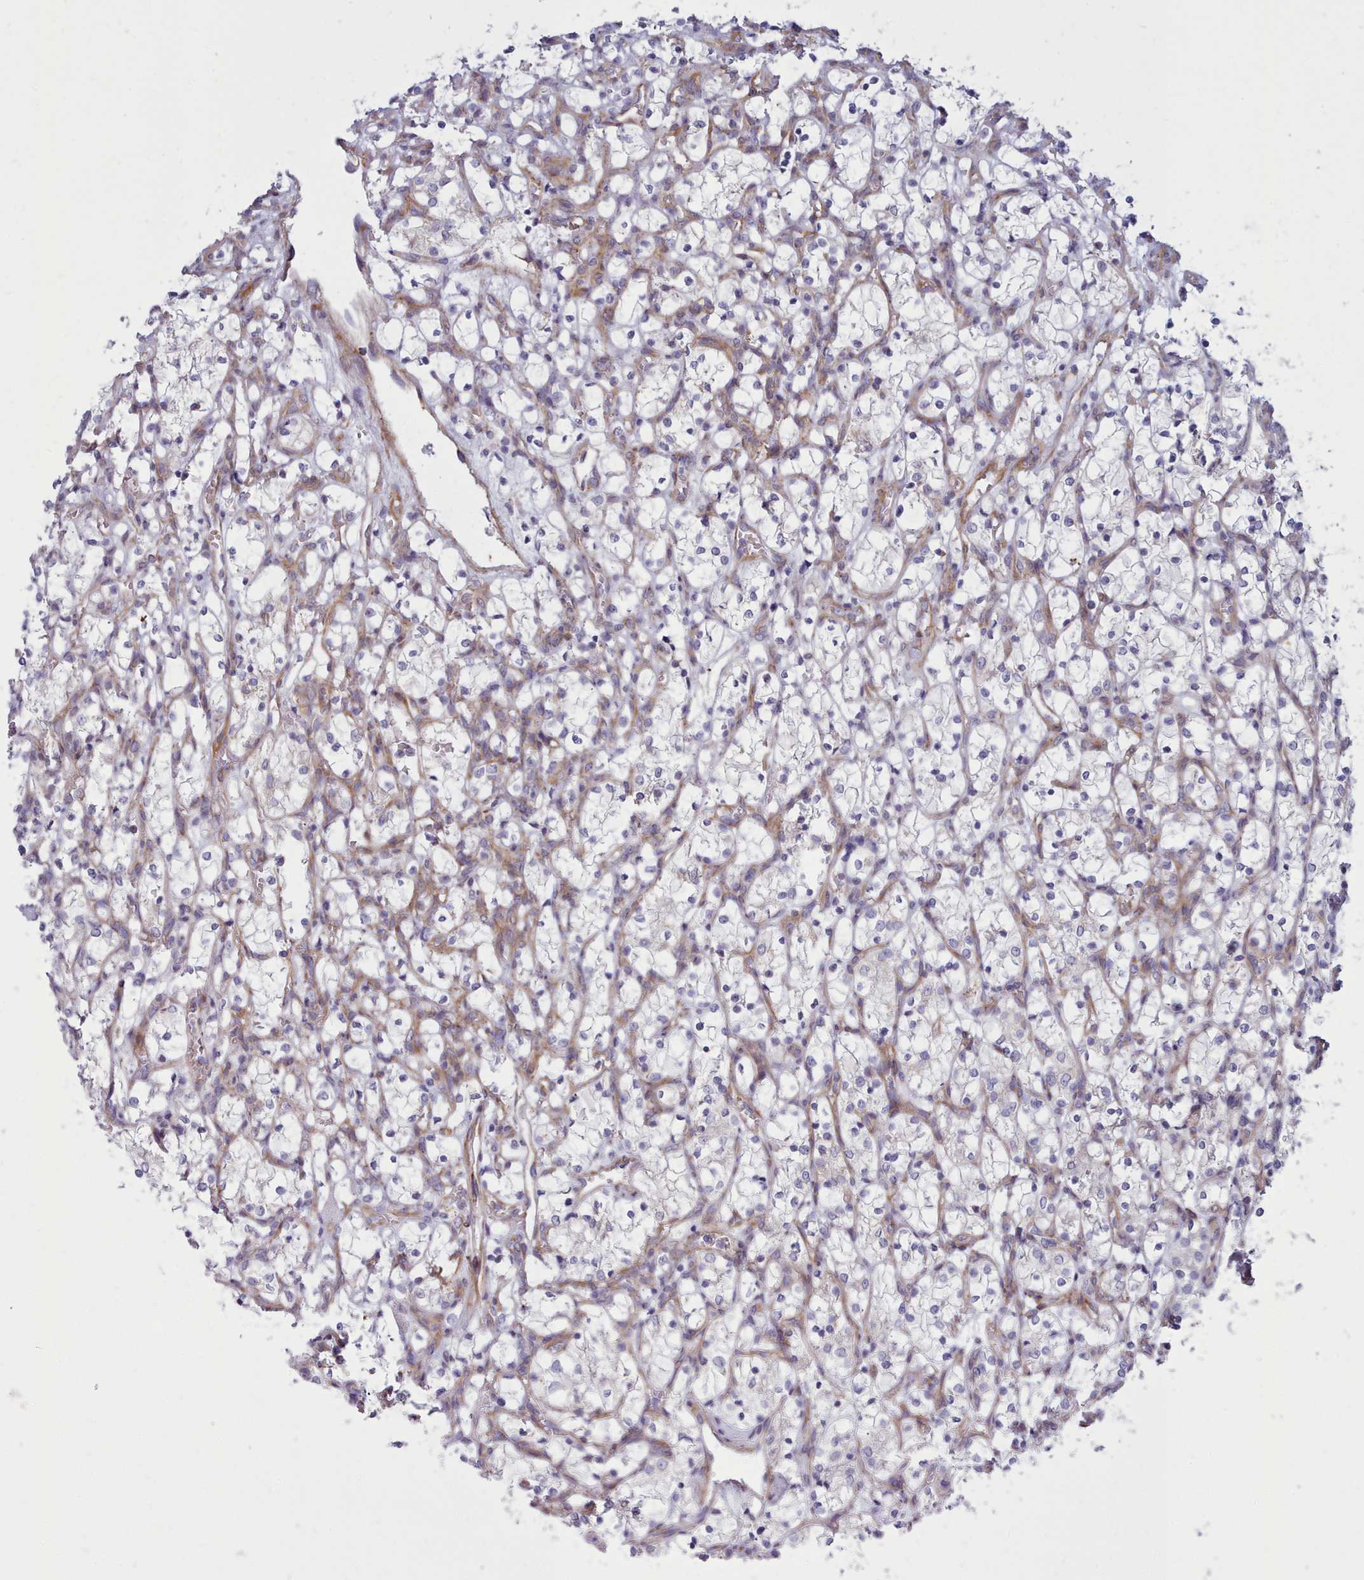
{"staining": {"intensity": "negative", "quantity": "none", "location": "none"}, "tissue": "renal cancer", "cell_type": "Tumor cells", "image_type": "cancer", "snomed": [{"axis": "morphology", "description": "Adenocarcinoma, NOS"}, {"axis": "topography", "description": "Kidney"}], "caption": "Tumor cells are negative for brown protein staining in renal adenocarcinoma. (Stains: DAB IHC with hematoxylin counter stain, Microscopy: brightfield microscopy at high magnification).", "gene": "MRPL21", "patient": {"sex": "female", "age": 69}}